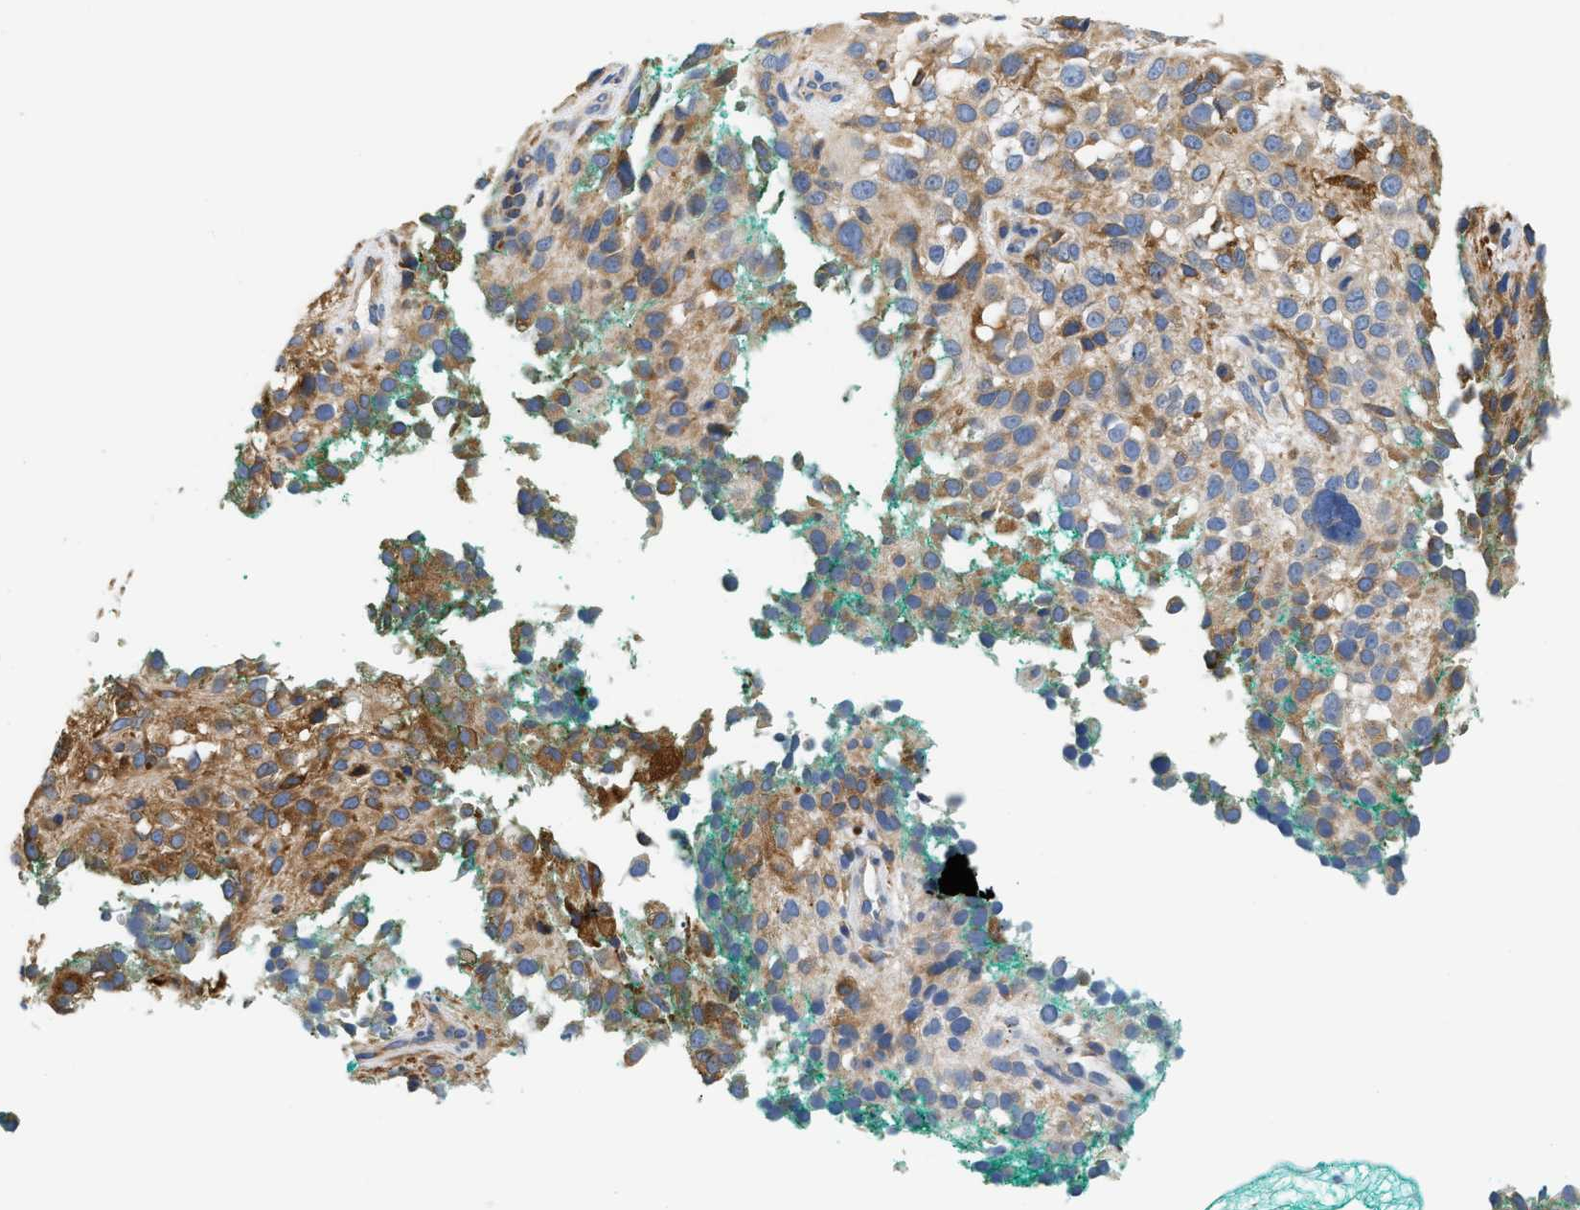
{"staining": {"intensity": "moderate", "quantity": ">75%", "location": "cytoplasmic/membranous"}, "tissue": "melanoma", "cell_type": "Tumor cells", "image_type": "cancer", "snomed": [{"axis": "morphology", "description": "Necrosis, NOS"}, {"axis": "morphology", "description": "Malignant melanoma, NOS"}, {"axis": "topography", "description": "Skin"}], "caption": "The image reveals staining of melanoma, revealing moderate cytoplasmic/membranous protein staining (brown color) within tumor cells.", "gene": "HDHD3", "patient": {"sex": "female", "age": 87}}